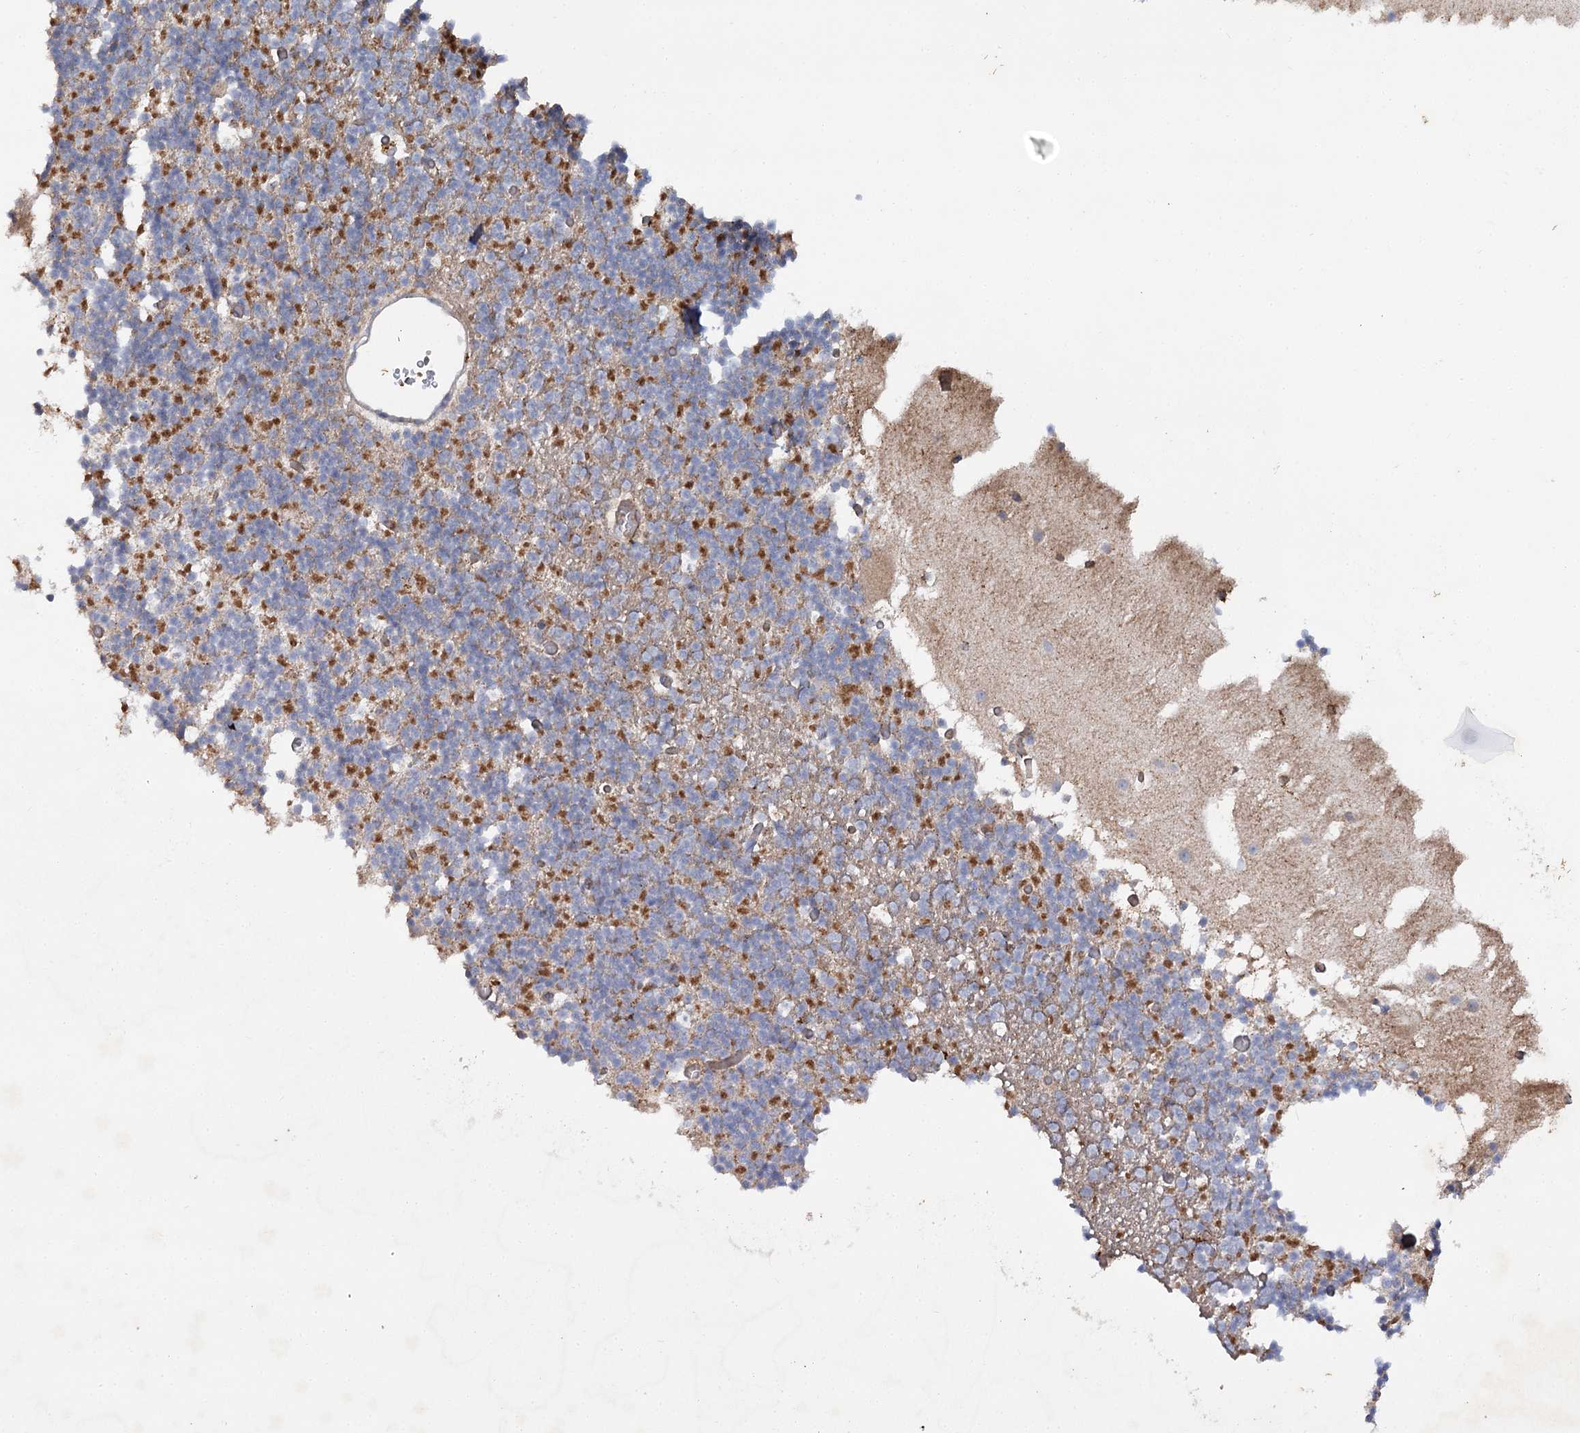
{"staining": {"intensity": "strong", "quantity": "25%-75%", "location": "cytoplasmic/membranous"}, "tissue": "cerebellum", "cell_type": "Cells in granular layer", "image_type": "normal", "snomed": [{"axis": "morphology", "description": "Normal tissue, NOS"}, {"axis": "topography", "description": "Cerebellum"}], "caption": "IHC (DAB (3,3'-diaminobenzidine)) staining of unremarkable human cerebellum reveals strong cytoplasmic/membranous protein staining in approximately 25%-75% of cells in granular layer. (DAB IHC, brown staining for protein, blue staining for nuclei).", "gene": "KIAA0825", "patient": {"sex": "male", "age": 57}}